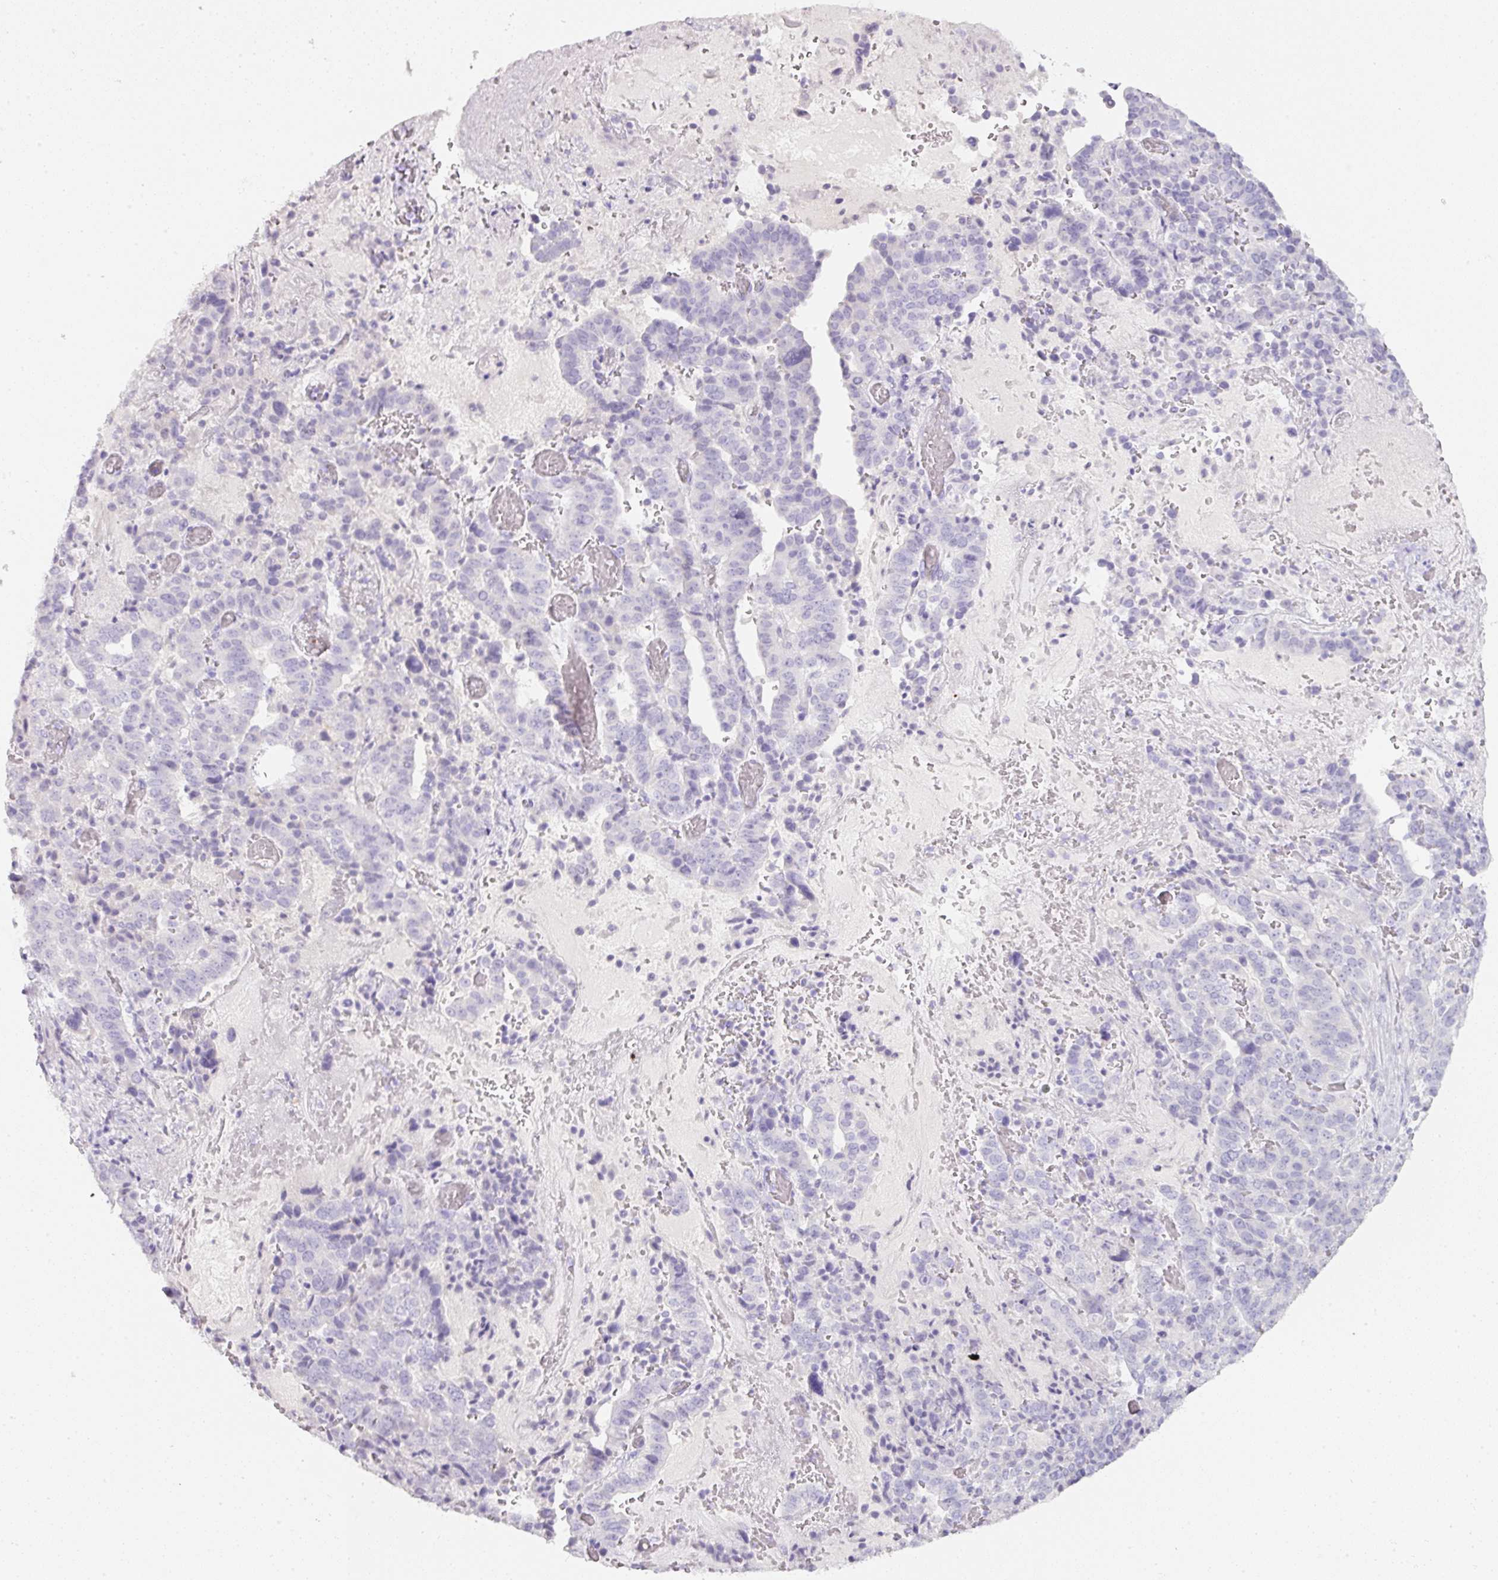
{"staining": {"intensity": "negative", "quantity": "none", "location": "none"}, "tissue": "stomach cancer", "cell_type": "Tumor cells", "image_type": "cancer", "snomed": [{"axis": "morphology", "description": "Adenocarcinoma, NOS"}, {"axis": "topography", "description": "Stomach"}], "caption": "Histopathology image shows no significant protein expression in tumor cells of stomach cancer (adenocarcinoma).", "gene": "SLC2A2", "patient": {"sex": "male", "age": 48}}